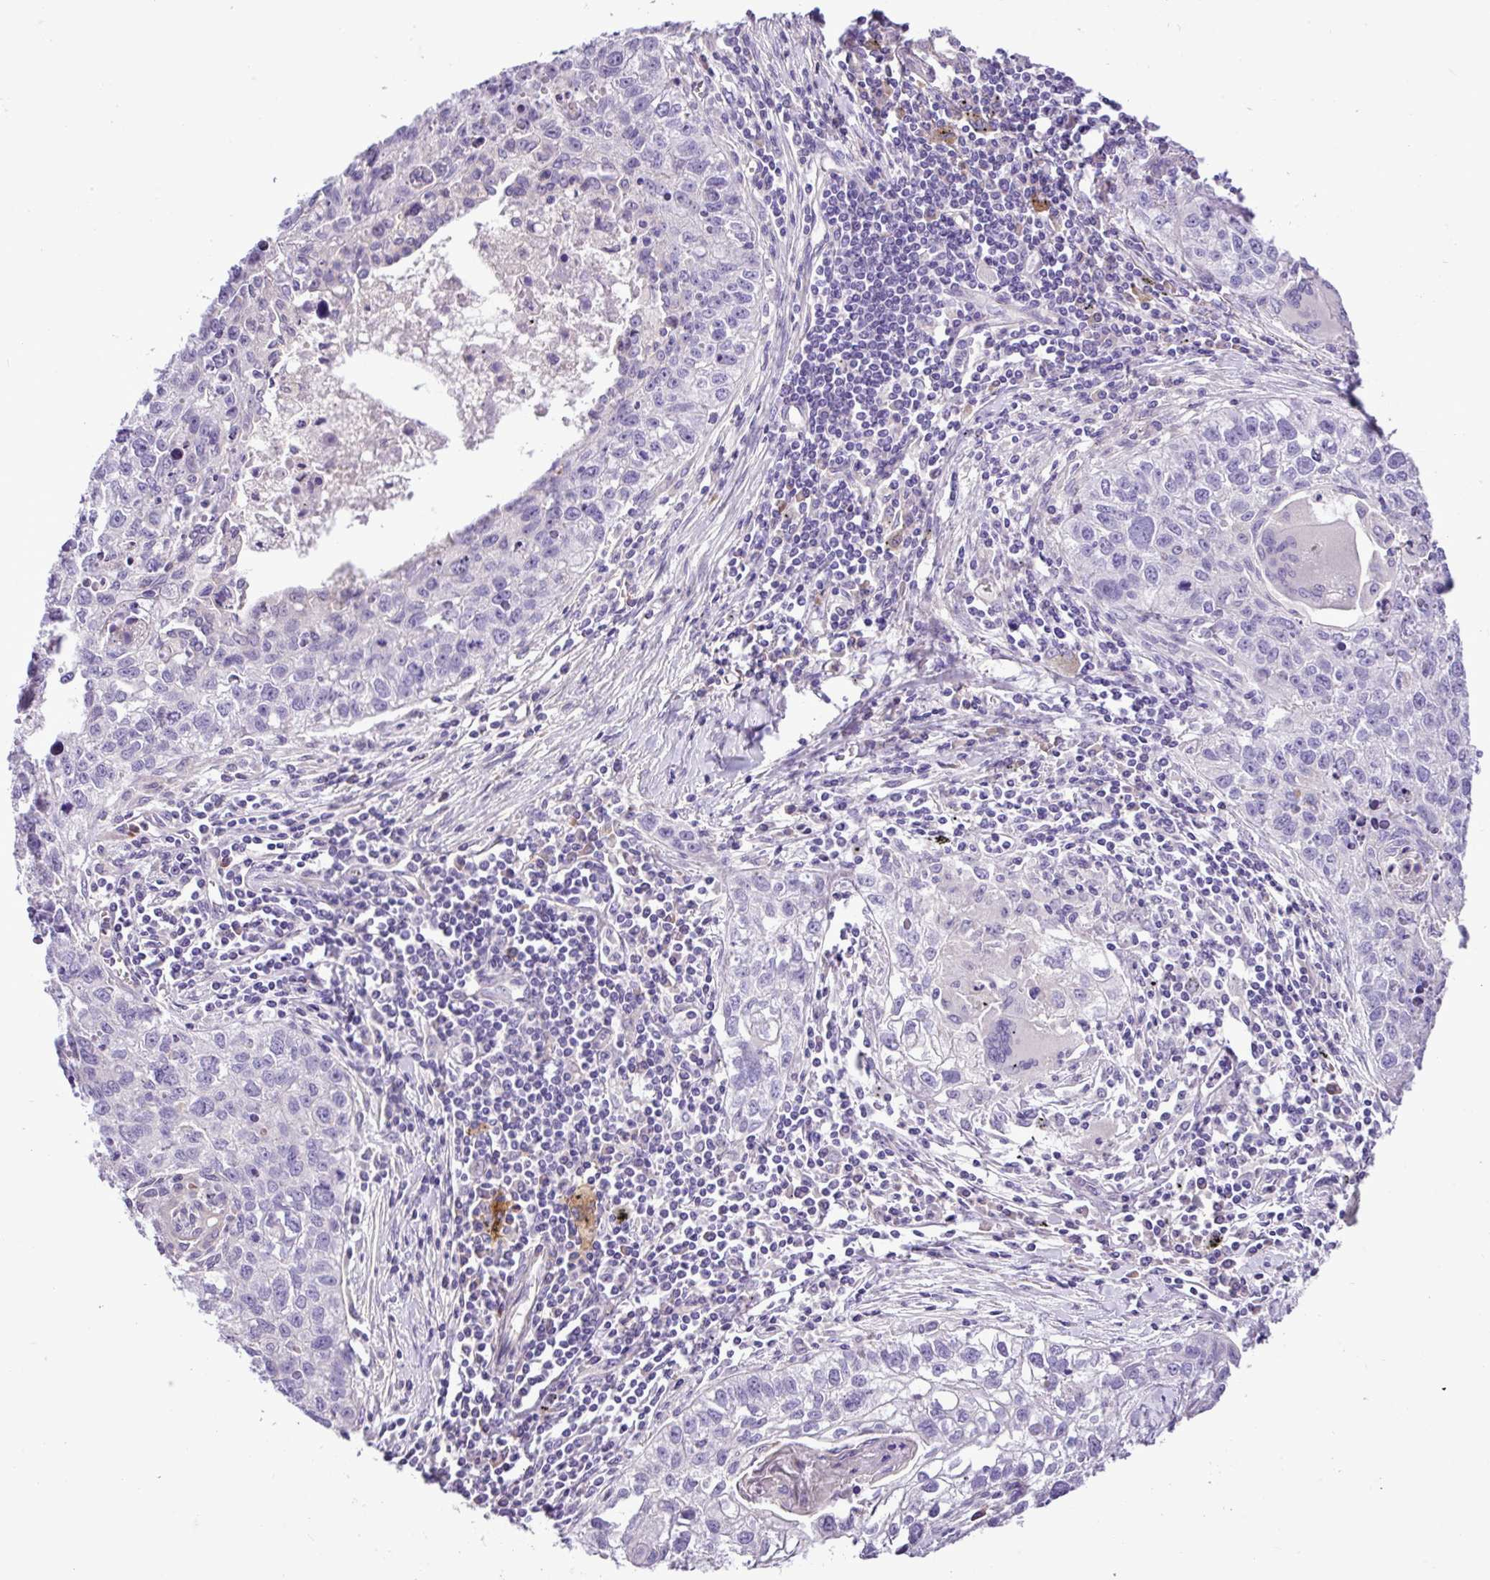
{"staining": {"intensity": "negative", "quantity": "none", "location": "none"}, "tissue": "lung cancer", "cell_type": "Tumor cells", "image_type": "cancer", "snomed": [{"axis": "morphology", "description": "Squamous cell carcinoma, NOS"}, {"axis": "topography", "description": "Lung"}], "caption": "DAB immunohistochemical staining of human lung cancer exhibits no significant expression in tumor cells. The staining was performed using DAB to visualize the protein expression in brown, while the nuclei were stained in blue with hematoxylin (Magnification: 20x).", "gene": "C11orf91", "patient": {"sex": "male", "age": 74}}